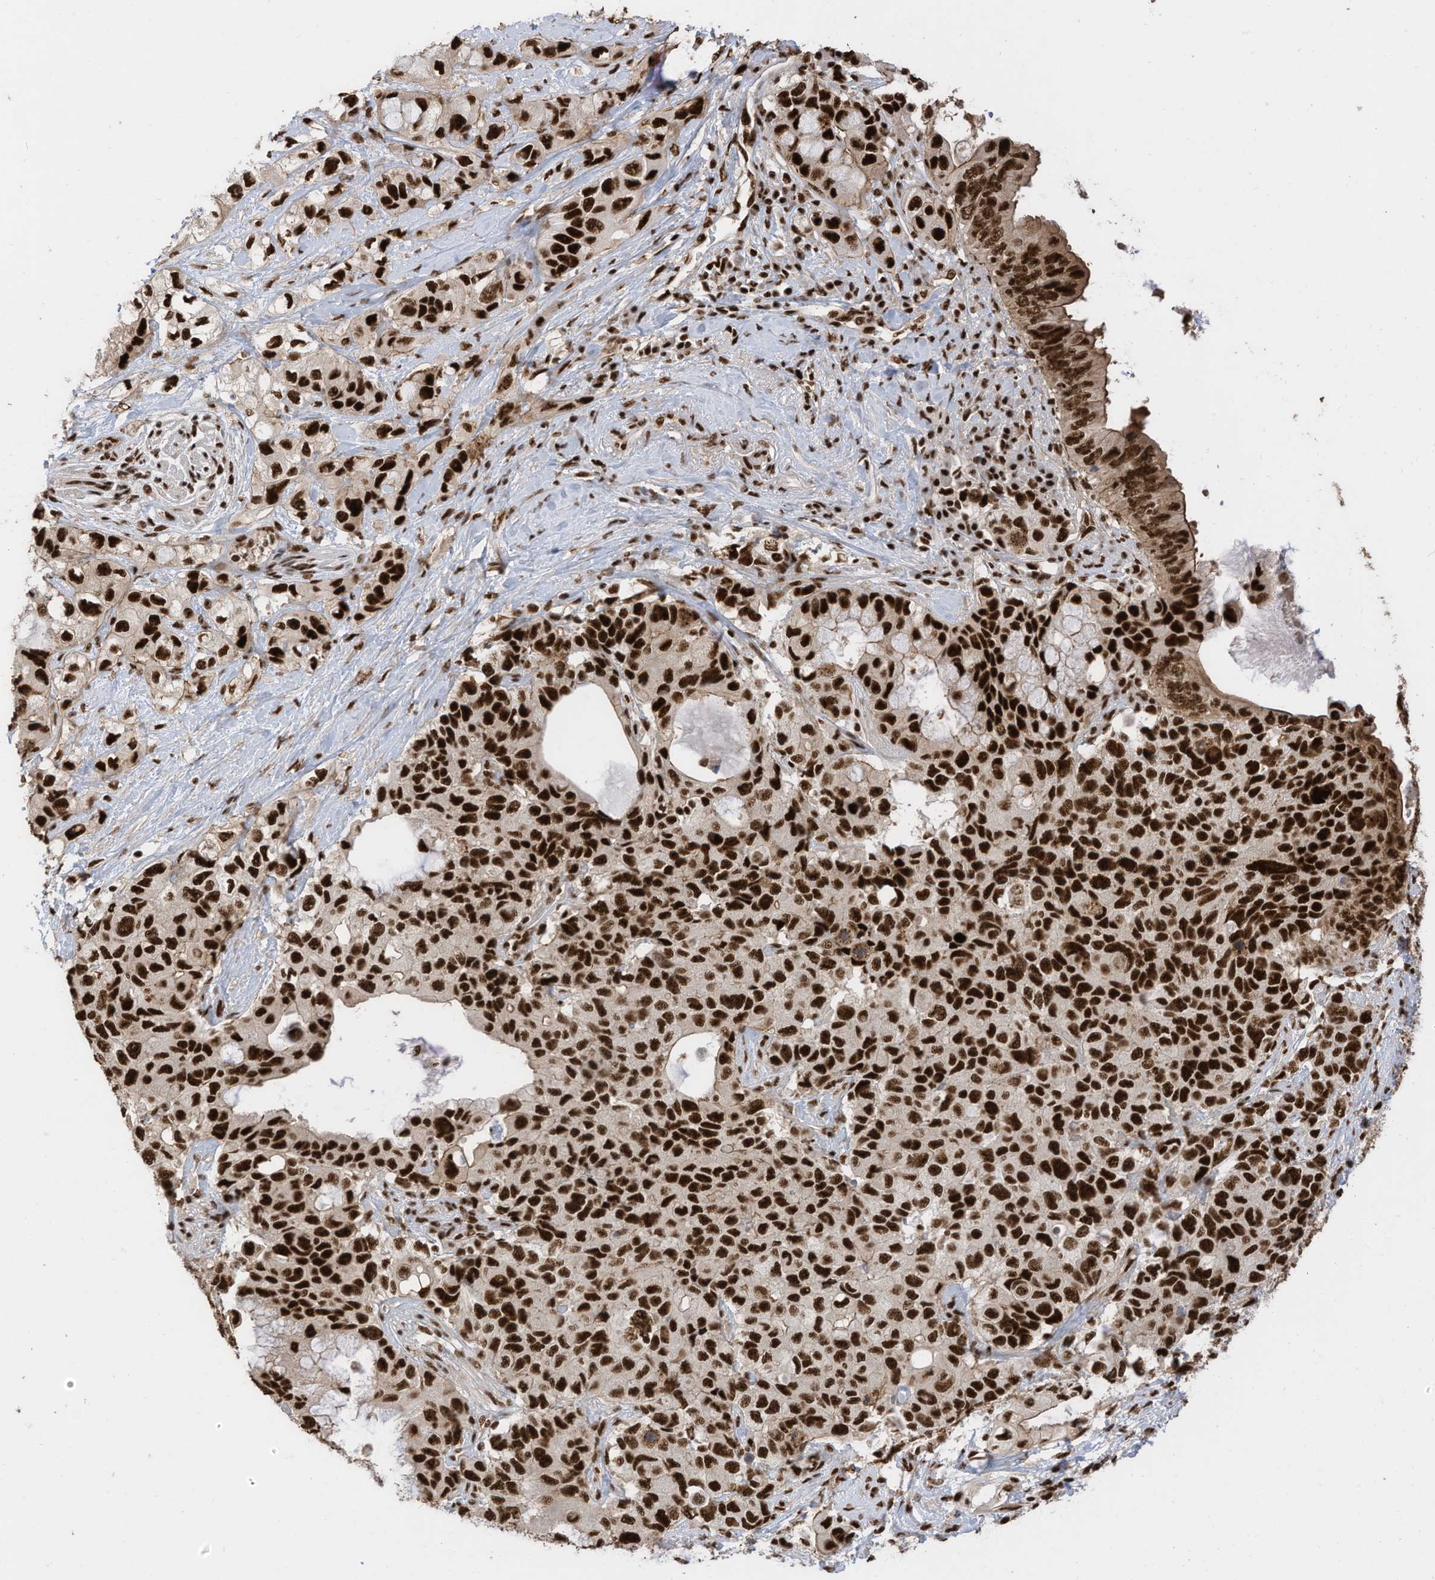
{"staining": {"intensity": "strong", "quantity": ">75%", "location": "nuclear"}, "tissue": "pancreatic cancer", "cell_type": "Tumor cells", "image_type": "cancer", "snomed": [{"axis": "morphology", "description": "Adenocarcinoma, NOS"}, {"axis": "topography", "description": "Pancreas"}], "caption": "The histopathology image shows staining of pancreatic adenocarcinoma, revealing strong nuclear protein staining (brown color) within tumor cells.", "gene": "SF3A3", "patient": {"sex": "female", "age": 56}}